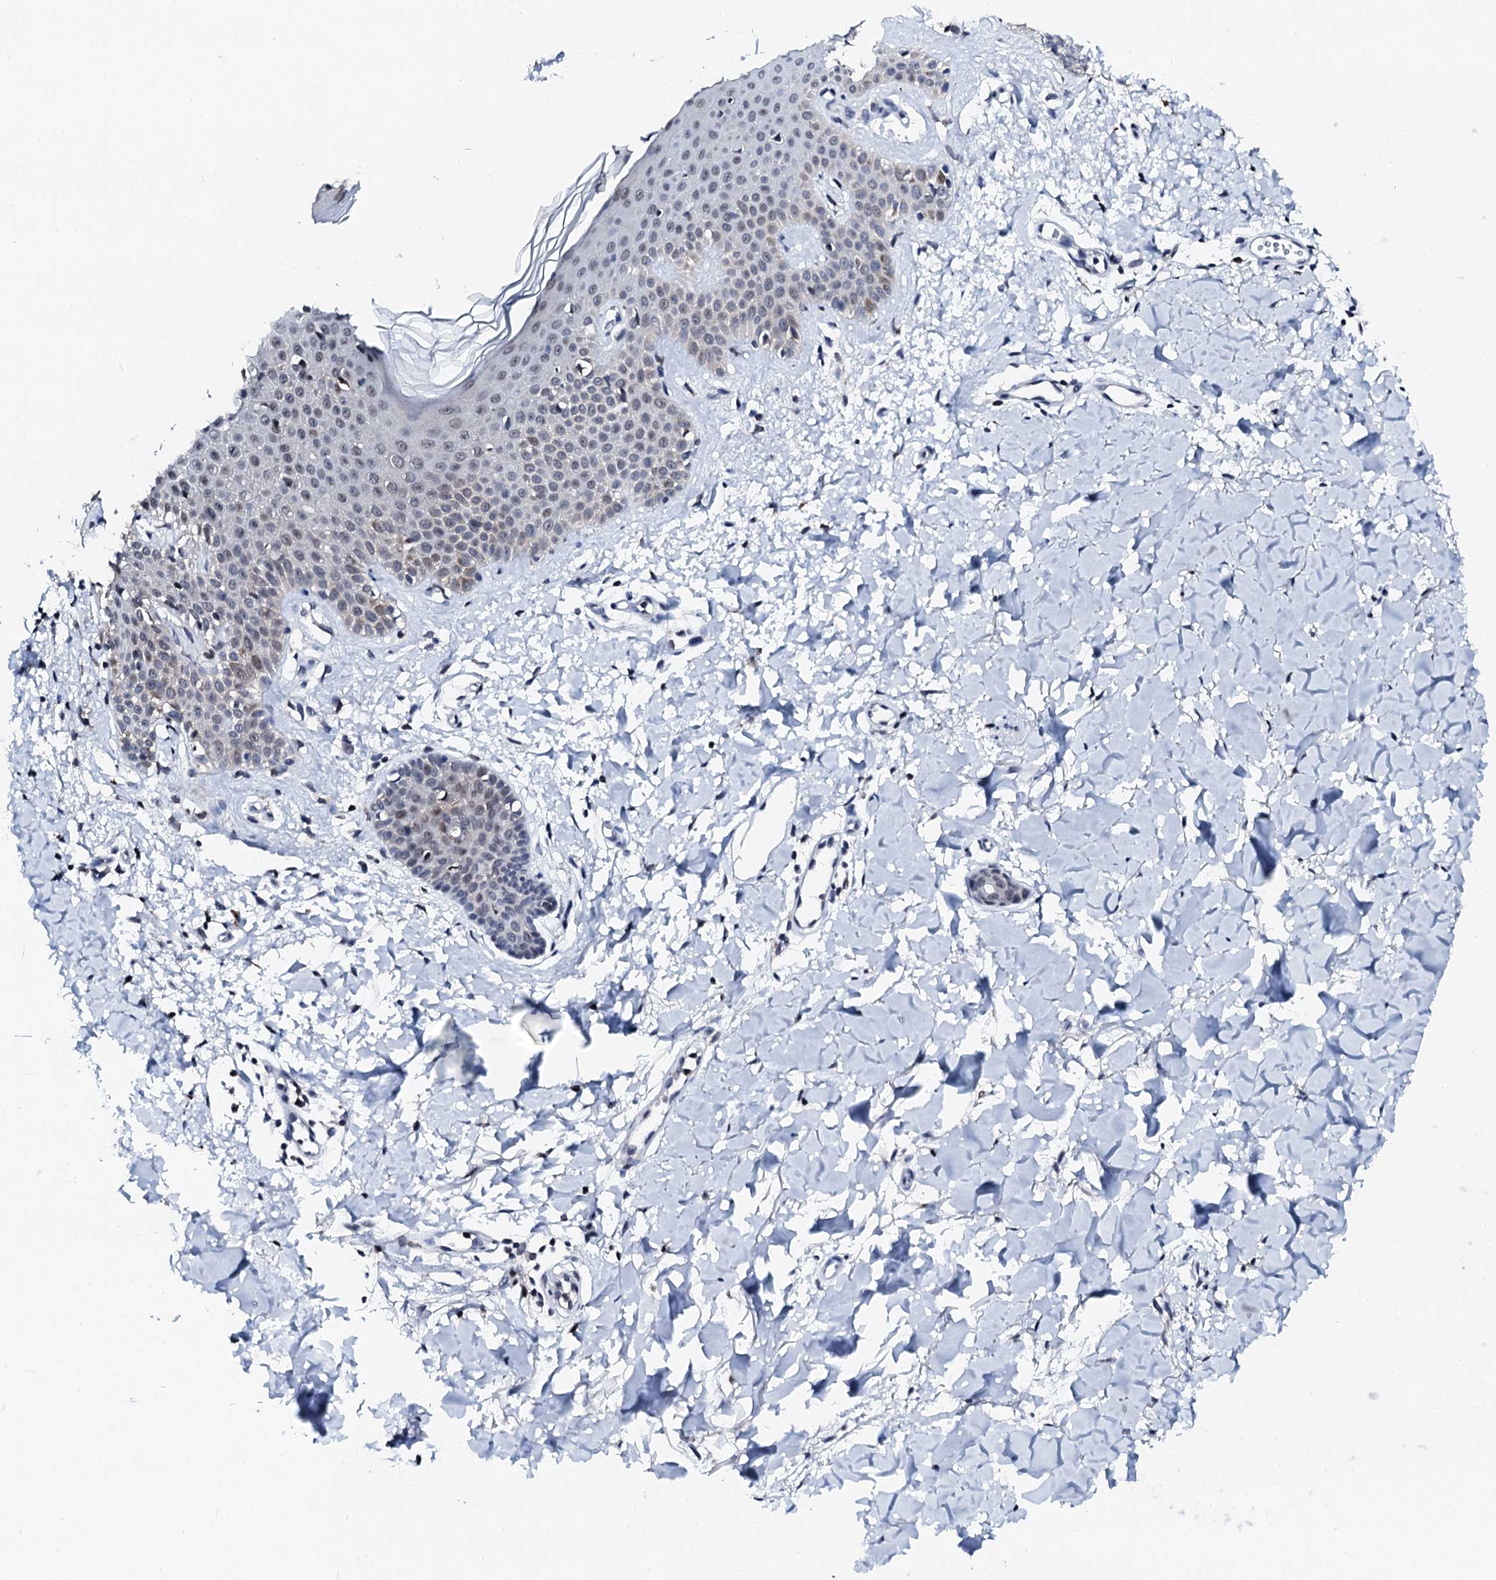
{"staining": {"intensity": "negative", "quantity": "none", "location": "none"}, "tissue": "skin cancer", "cell_type": "Tumor cells", "image_type": "cancer", "snomed": [{"axis": "morphology", "description": "Basal cell carcinoma"}, {"axis": "topography", "description": "Skin"}], "caption": "The image displays no significant positivity in tumor cells of basal cell carcinoma (skin).", "gene": "TRAFD1", "patient": {"sex": "female", "age": 66}}